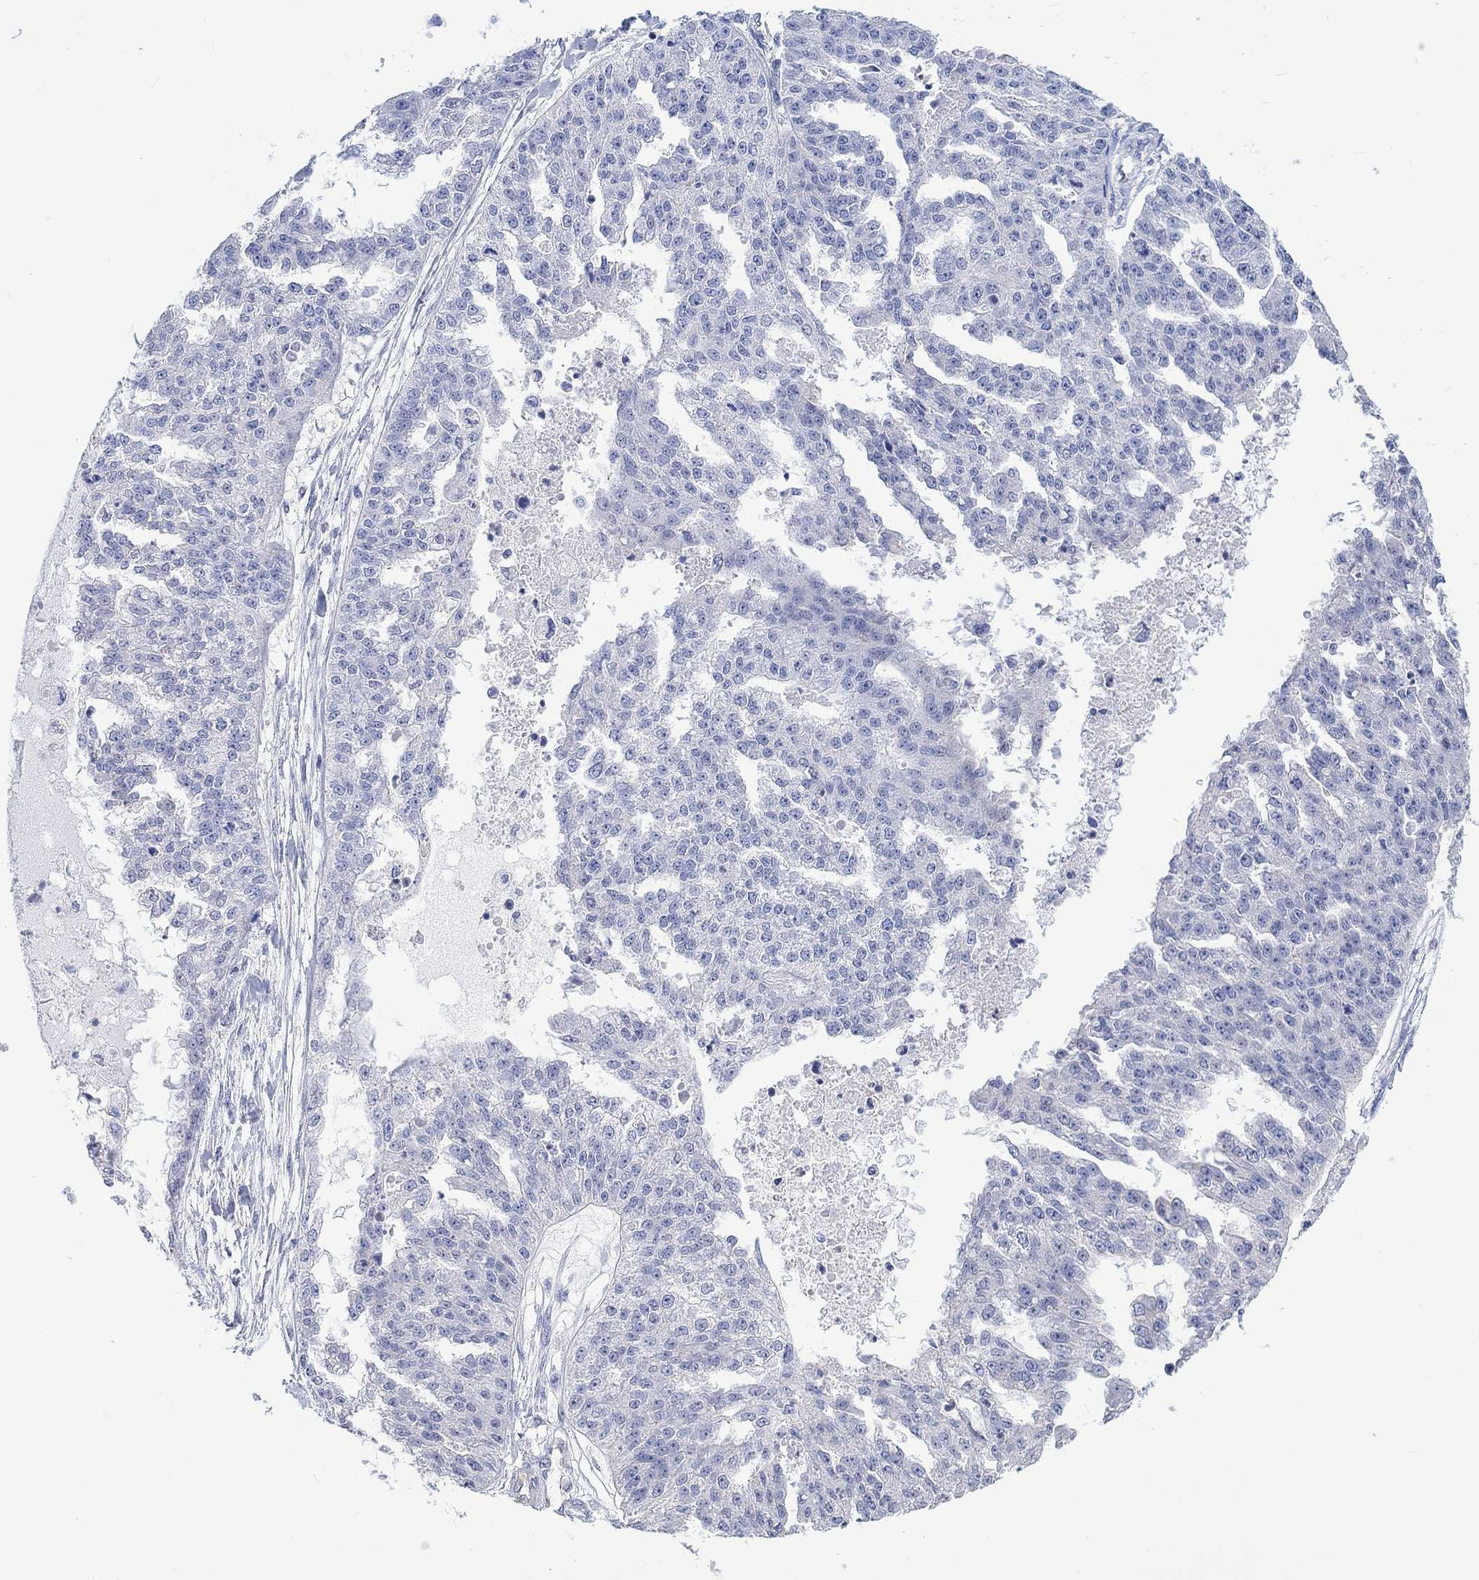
{"staining": {"intensity": "negative", "quantity": "none", "location": "none"}, "tissue": "ovarian cancer", "cell_type": "Tumor cells", "image_type": "cancer", "snomed": [{"axis": "morphology", "description": "Cystadenocarcinoma, serous, NOS"}, {"axis": "topography", "description": "Ovary"}], "caption": "Ovarian cancer (serous cystadenocarcinoma) was stained to show a protein in brown. There is no significant staining in tumor cells.", "gene": "AGRP", "patient": {"sex": "female", "age": 58}}